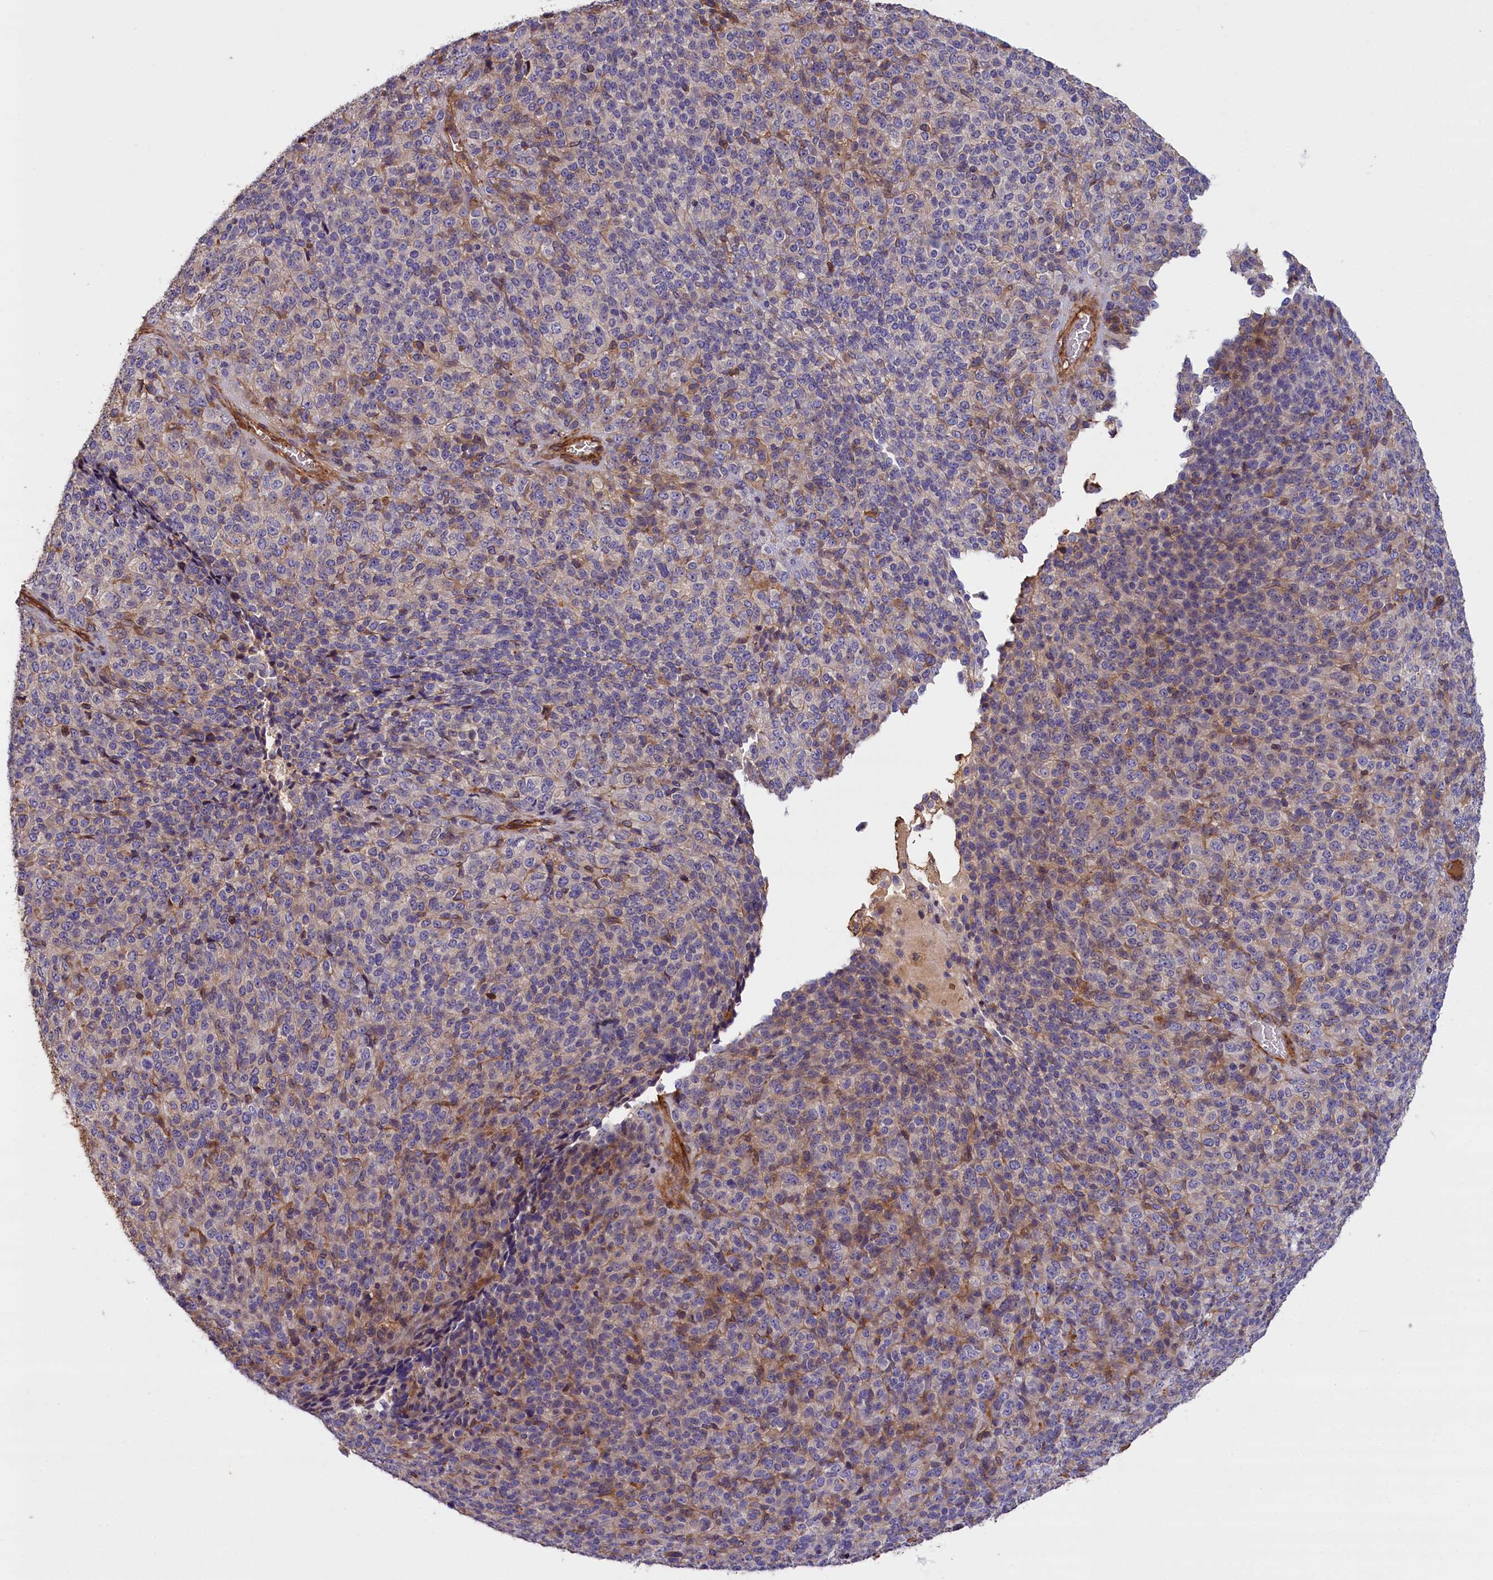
{"staining": {"intensity": "moderate", "quantity": "<25%", "location": "cytoplasmic/membranous"}, "tissue": "melanoma", "cell_type": "Tumor cells", "image_type": "cancer", "snomed": [{"axis": "morphology", "description": "Malignant melanoma, Metastatic site"}, {"axis": "topography", "description": "Brain"}], "caption": "Immunohistochemistry (DAB (3,3'-diaminobenzidine)) staining of human malignant melanoma (metastatic site) demonstrates moderate cytoplasmic/membranous protein positivity in about <25% of tumor cells.", "gene": "FUZ", "patient": {"sex": "female", "age": 56}}